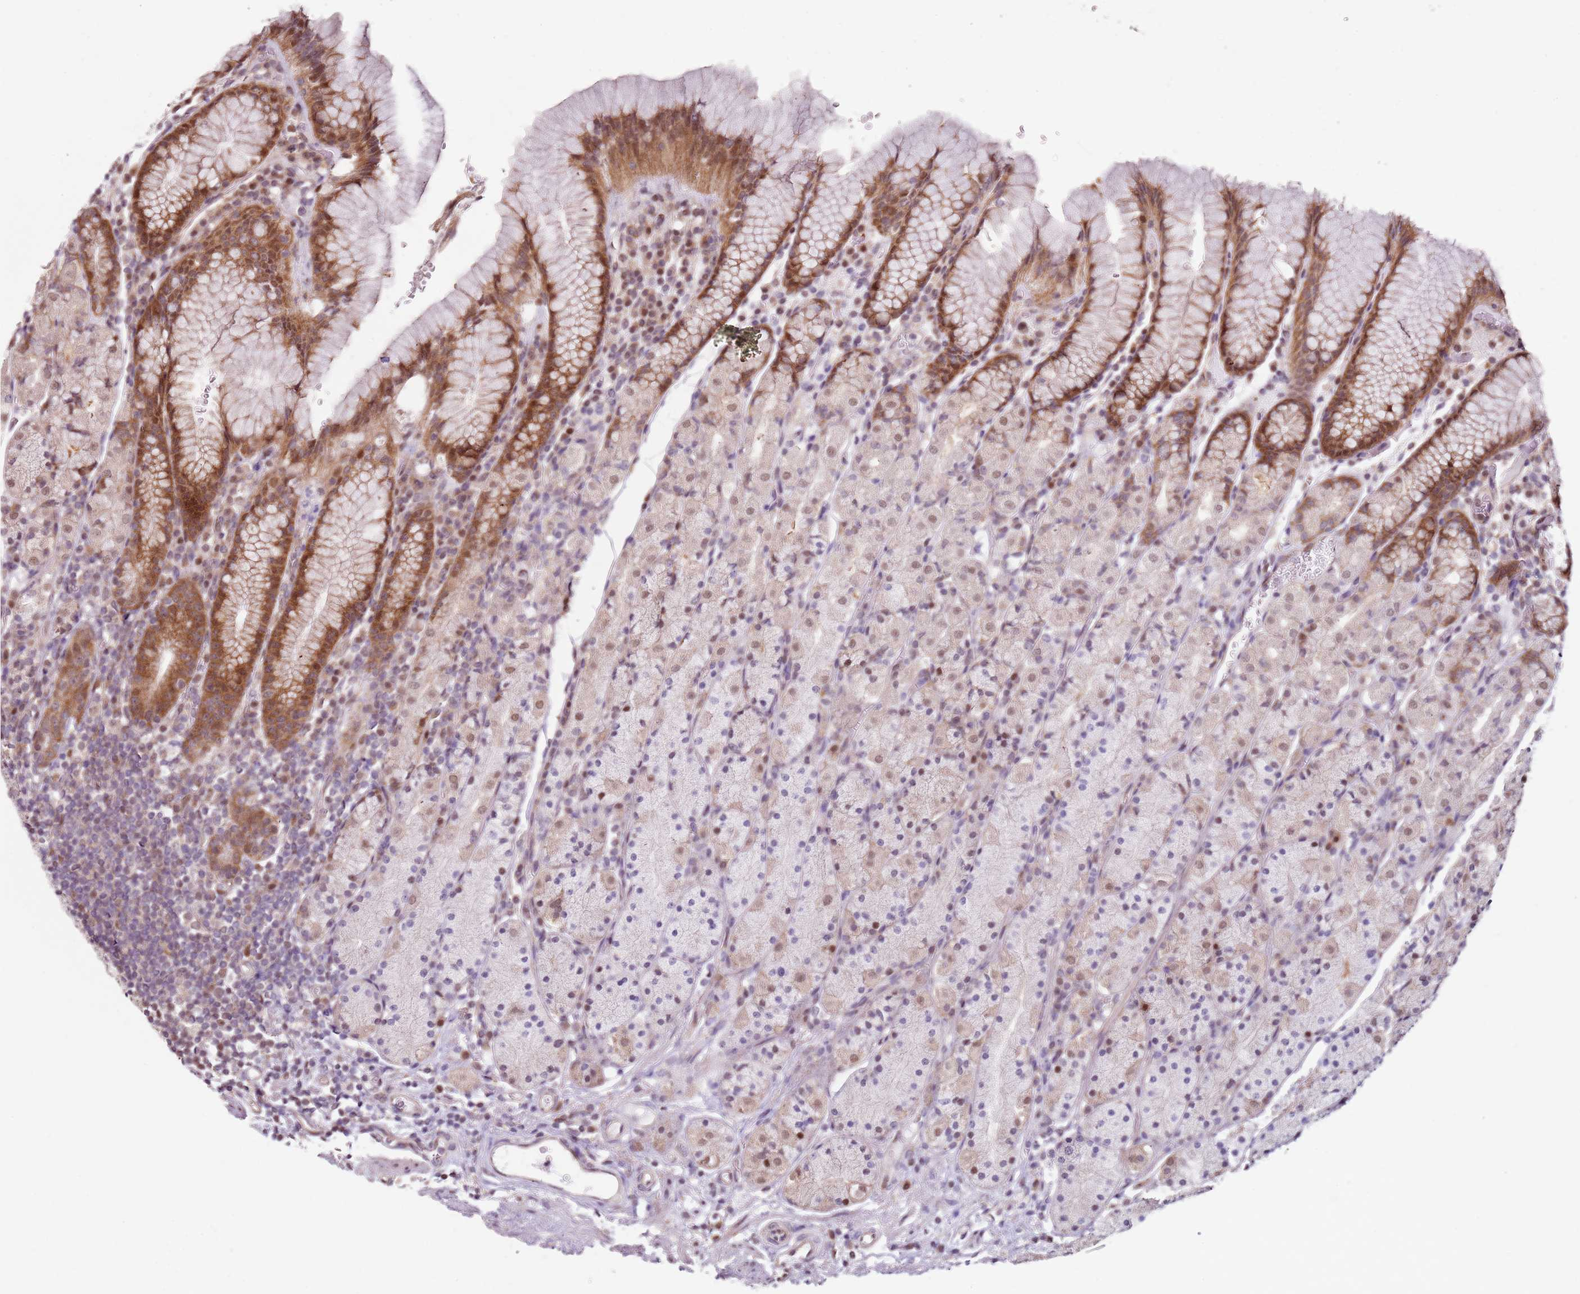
{"staining": {"intensity": "moderate", "quantity": ">75%", "location": "cytoplasmic/membranous,nuclear"}, "tissue": "stomach", "cell_type": "Glandular cells", "image_type": "normal", "snomed": [{"axis": "morphology", "description": "Normal tissue, NOS"}, {"axis": "topography", "description": "Stomach, upper"}, {"axis": "topography", "description": "Stomach"}], "caption": "Immunohistochemical staining of unremarkable human stomach reveals medium levels of moderate cytoplasmic/membranous,nuclear expression in approximately >75% of glandular cells.", "gene": "PSMD4", "patient": {"sex": "male", "age": 62}}